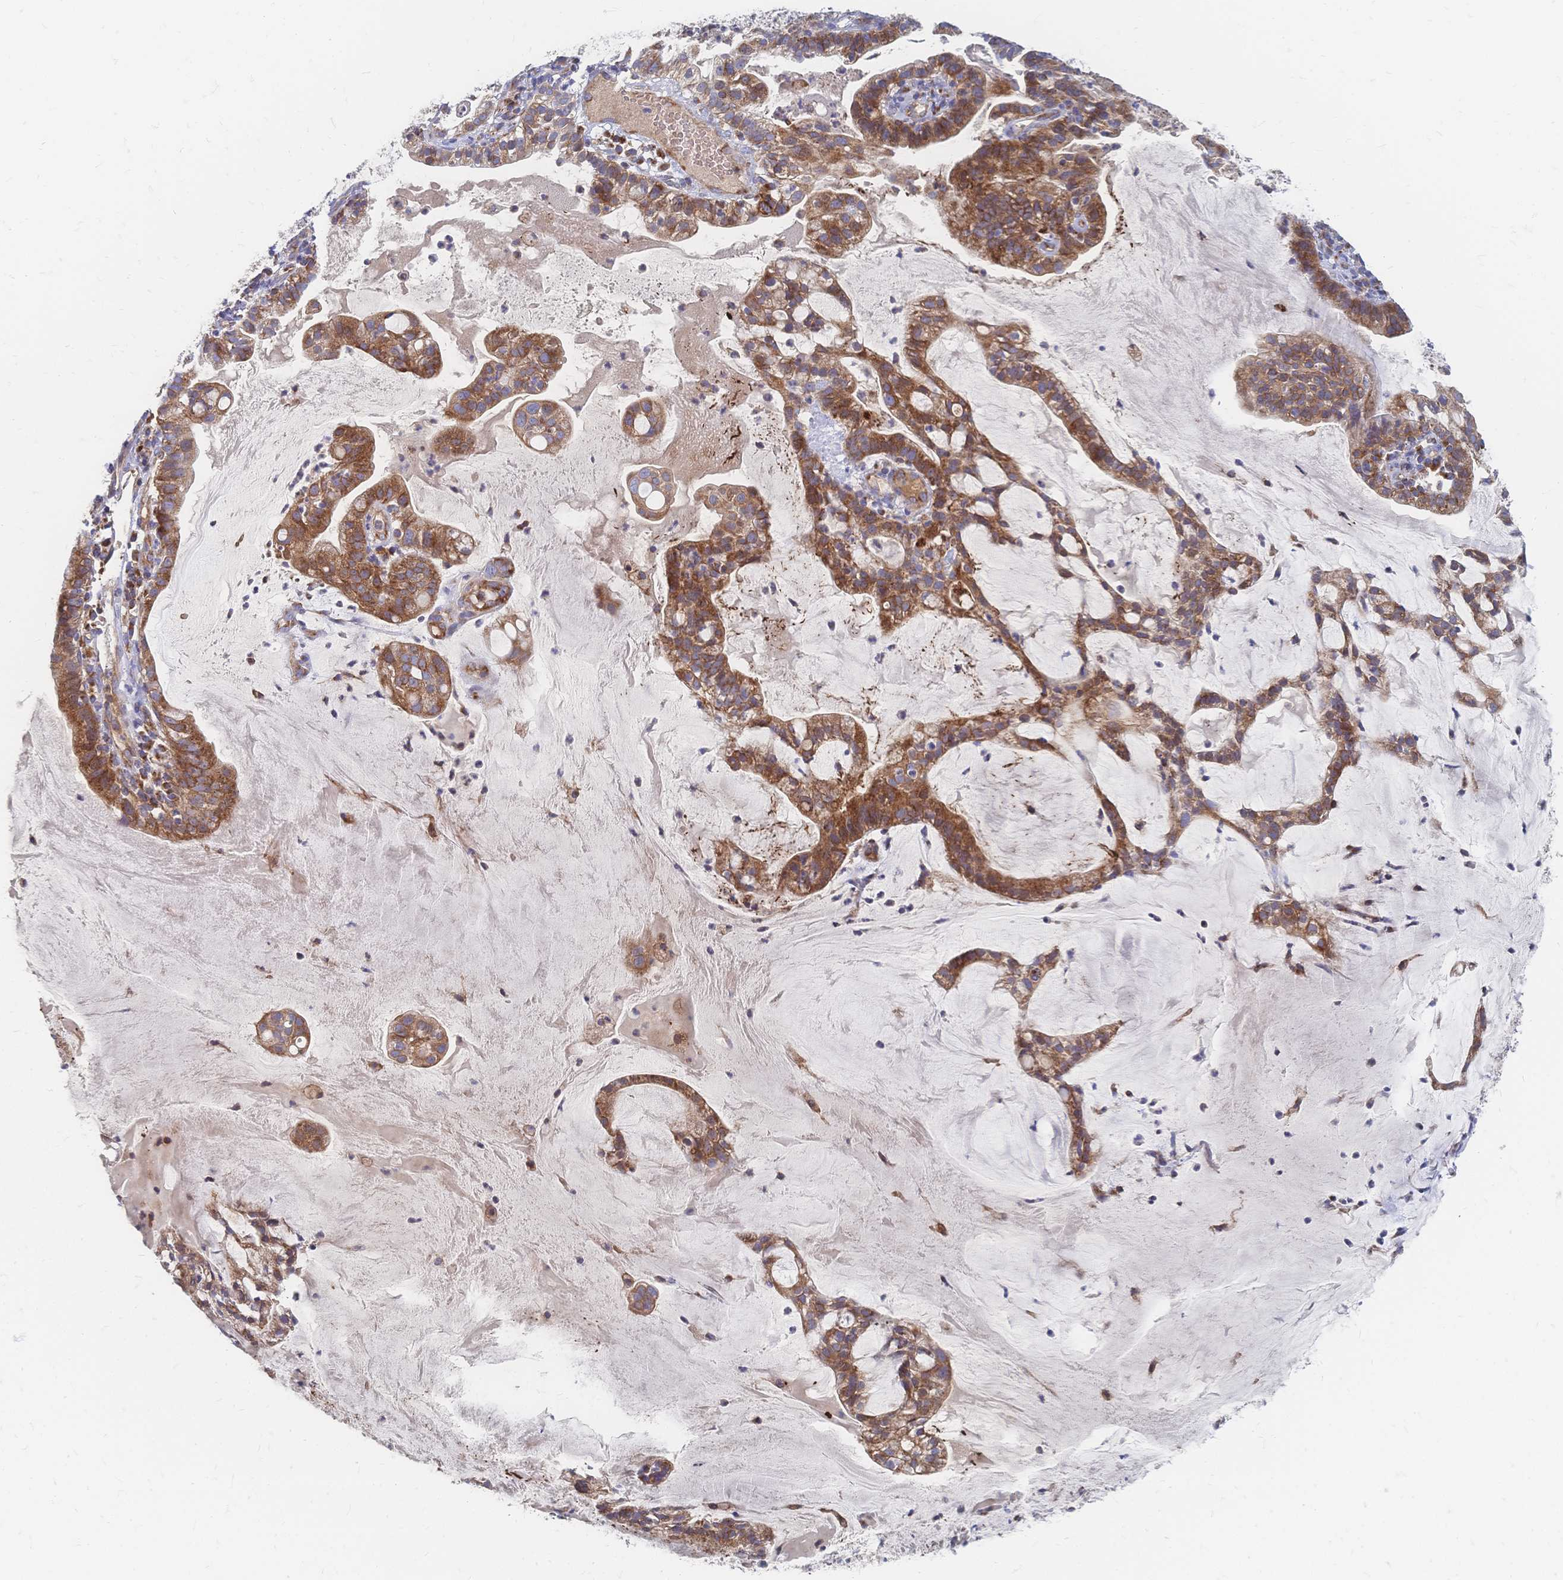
{"staining": {"intensity": "moderate", "quantity": ">75%", "location": "cytoplasmic/membranous"}, "tissue": "cervical cancer", "cell_type": "Tumor cells", "image_type": "cancer", "snomed": [{"axis": "morphology", "description": "Adenocarcinoma, NOS"}, {"axis": "topography", "description": "Cervix"}], "caption": "About >75% of tumor cells in adenocarcinoma (cervical) exhibit moderate cytoplasmic/membranous protein staining as visualized by brown immunohistochemical staining.", "gene": "SORBS1", "patient": {"sex": "female", "age": 41}}